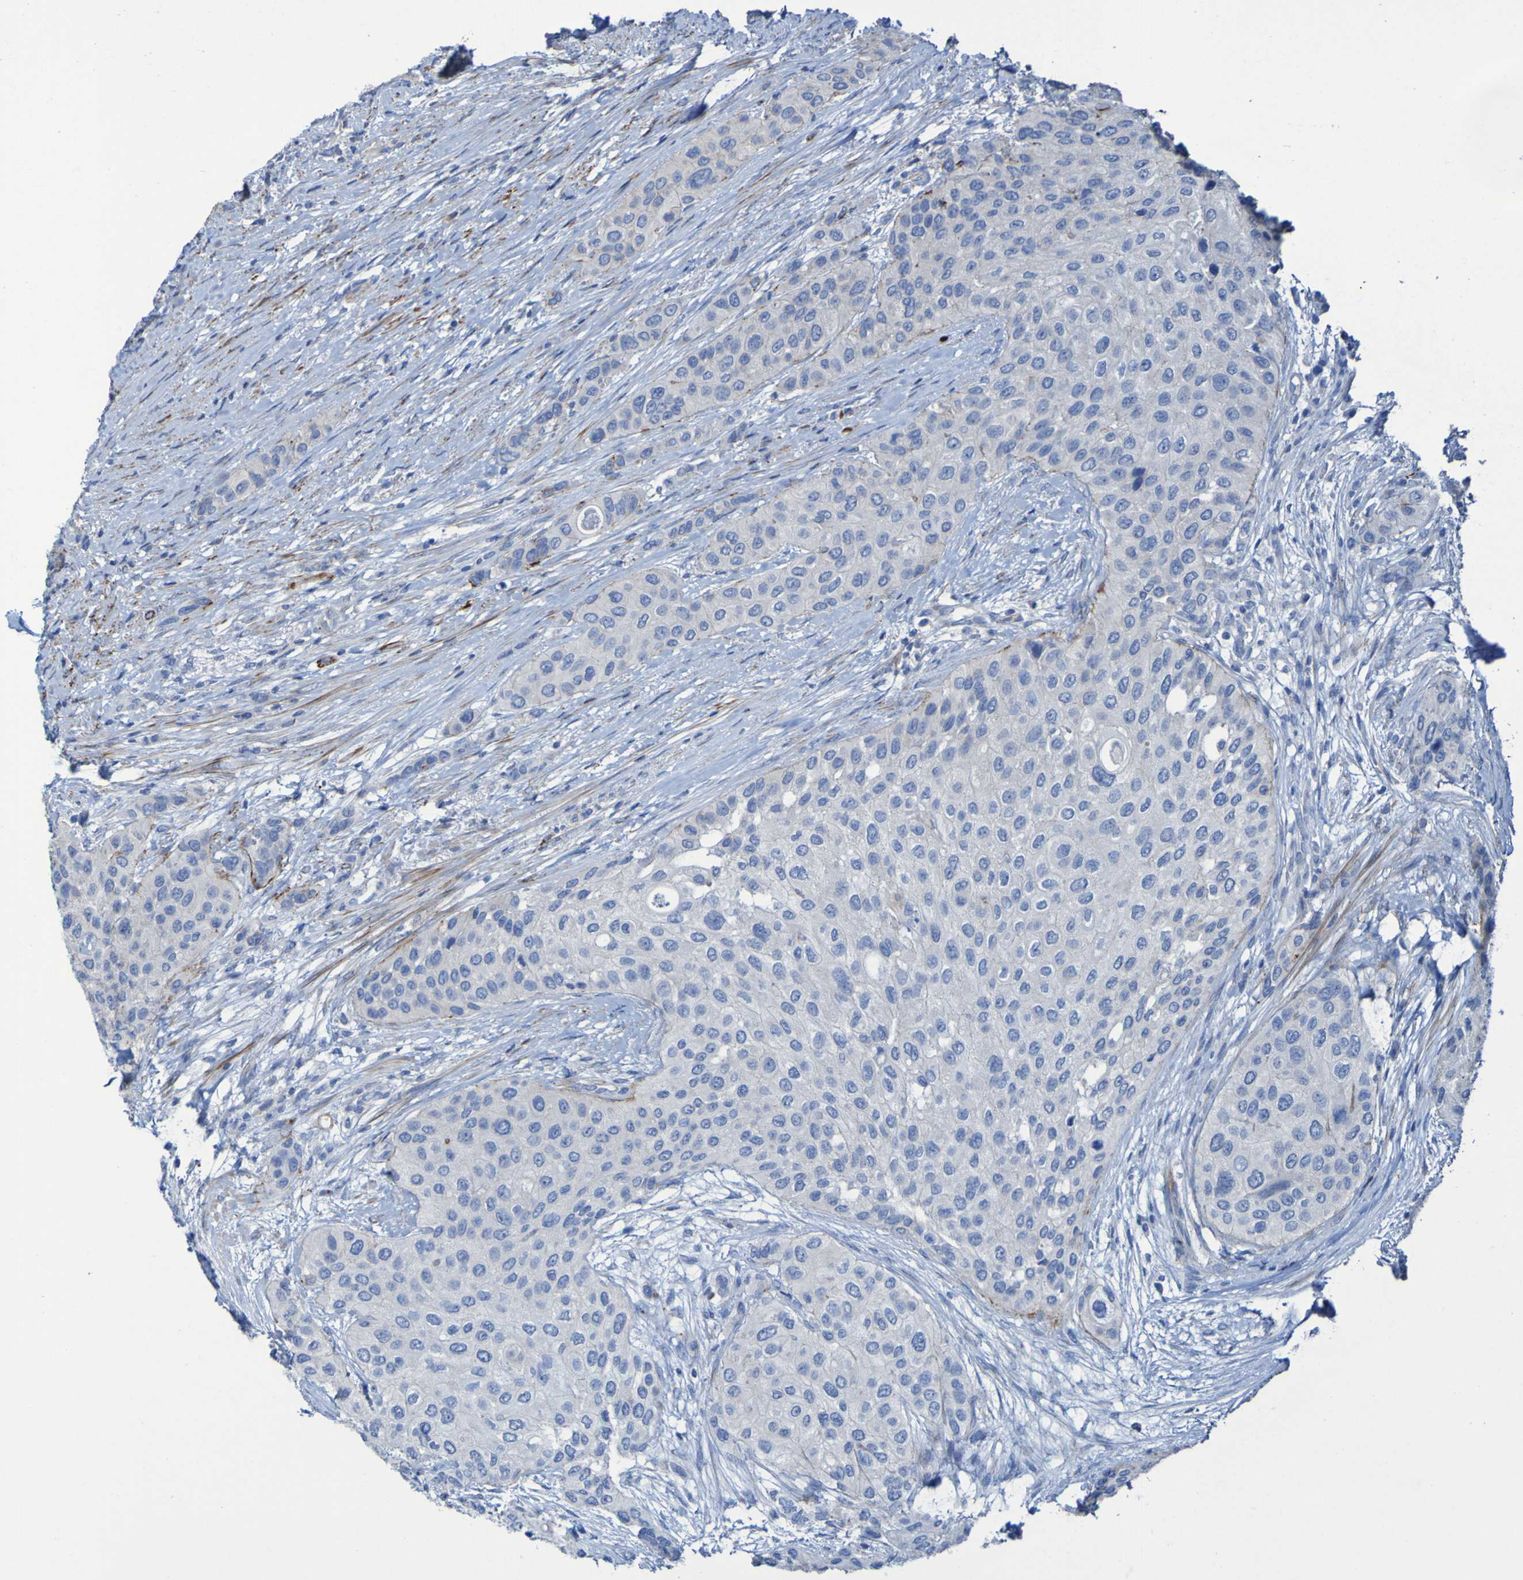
{"staining": {"intensity": "moderate", "quantity": "<25%", "location": "cytoplasmic/membranous"}, "tissue": "urothelial cancer", "cell_type": "Tumor cells", "image_type": "cancer", "snomed": [{"axis": "morphology", "description": "Urothelial carcinoma, High grade"}, {"axis": "topography", "description": "Urinary bladder"}], "caption": "Moderate cytoplasmic/membranous positivity for a protein is present in about <25% of tumor cells of high-grade urothelial carcinoma using IHC.", "gene": "RNF182", "patient": {"sex": "female", "age": 56}}